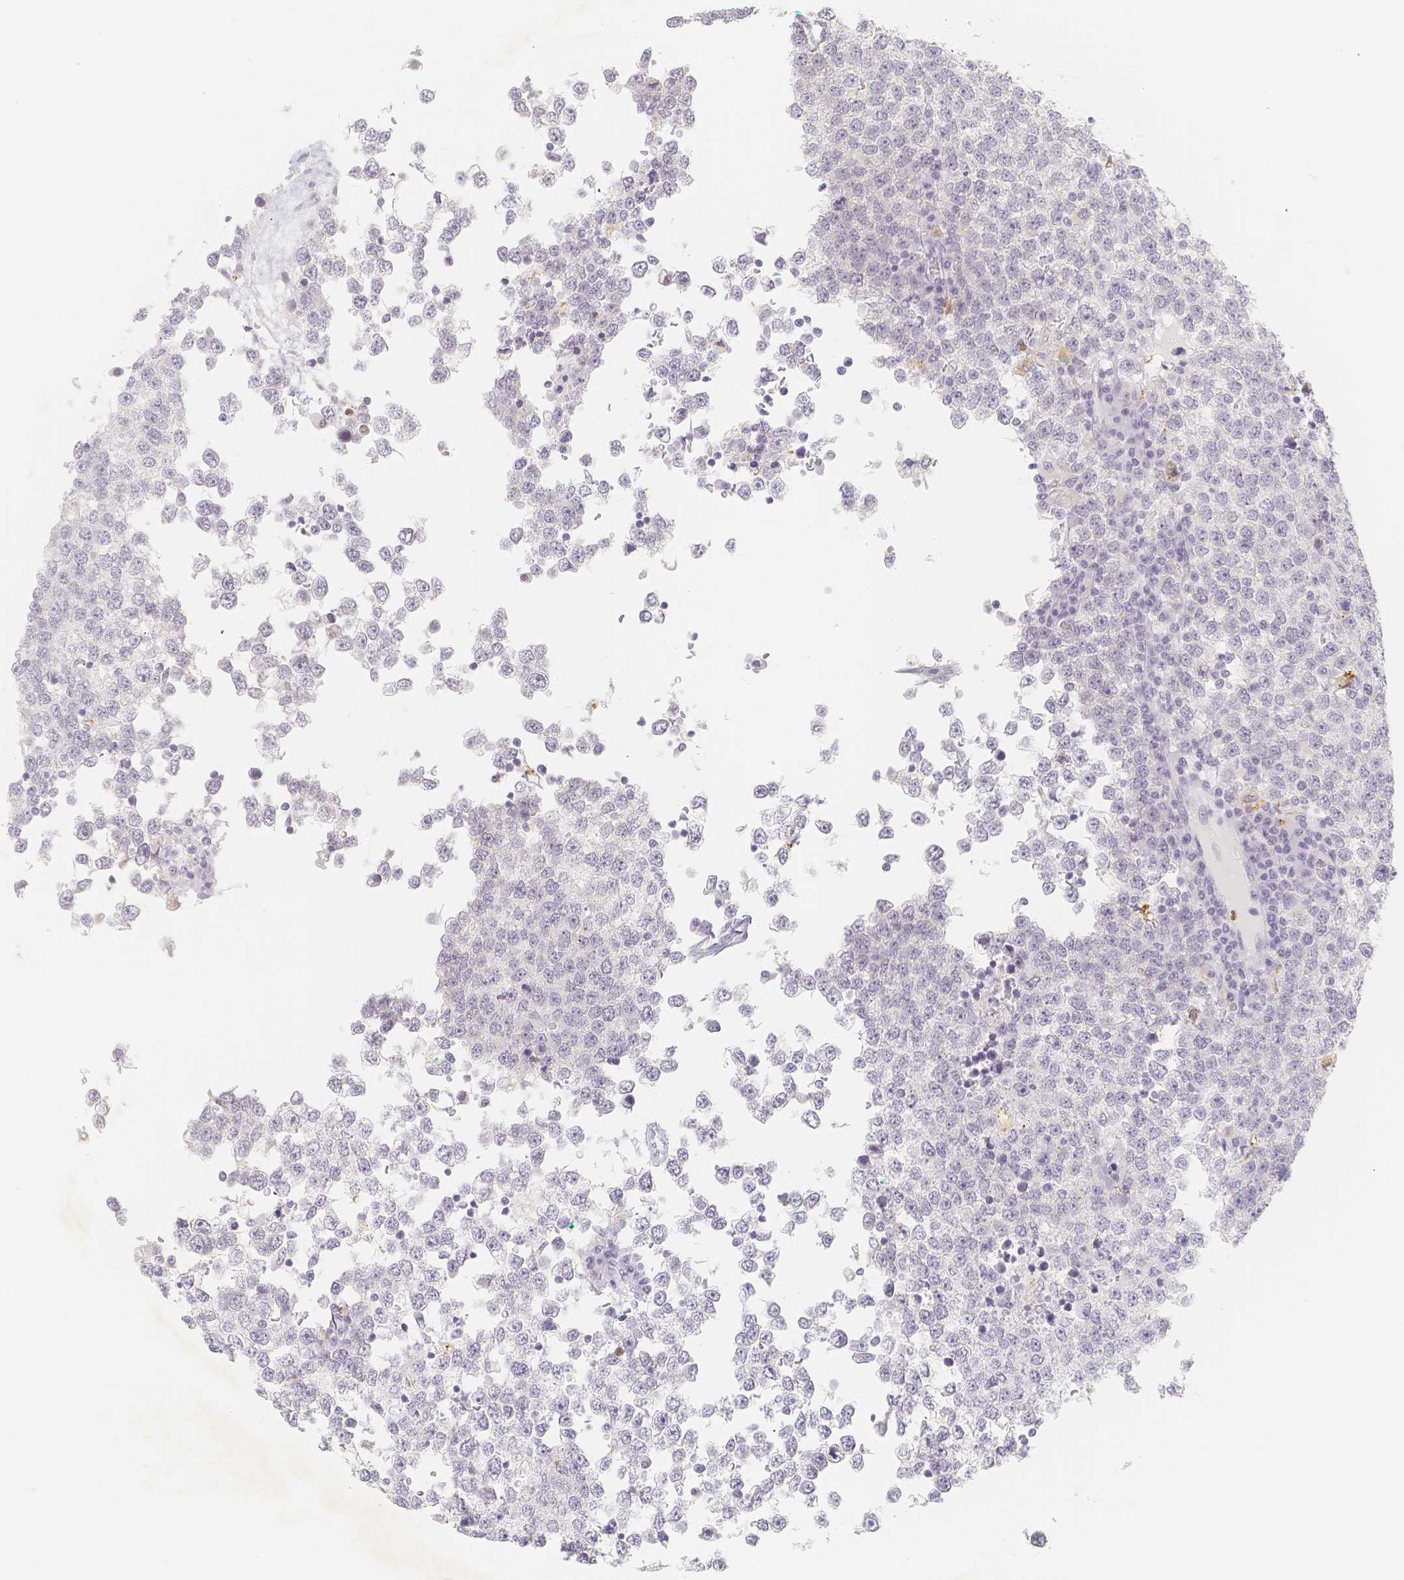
{"staining": {"intensity": "negative", "quantity": "none", "location": "none"}, "tissue": "testis cancer", "cell_type": "Tumor cells", "image_type": "cancer", "snomed": [{"axis": "morphology", "description": "Seminoma, NOS"}, {"axis": "topography", "description": "Testis"}], "caption": "Testis cancer (seminoma) stained for a protein using immunohistochemistry (IHC) exhibits no positivity tumor cells.", "gene": "PADI4", "patient": {"sex": "male", "age": 65}}